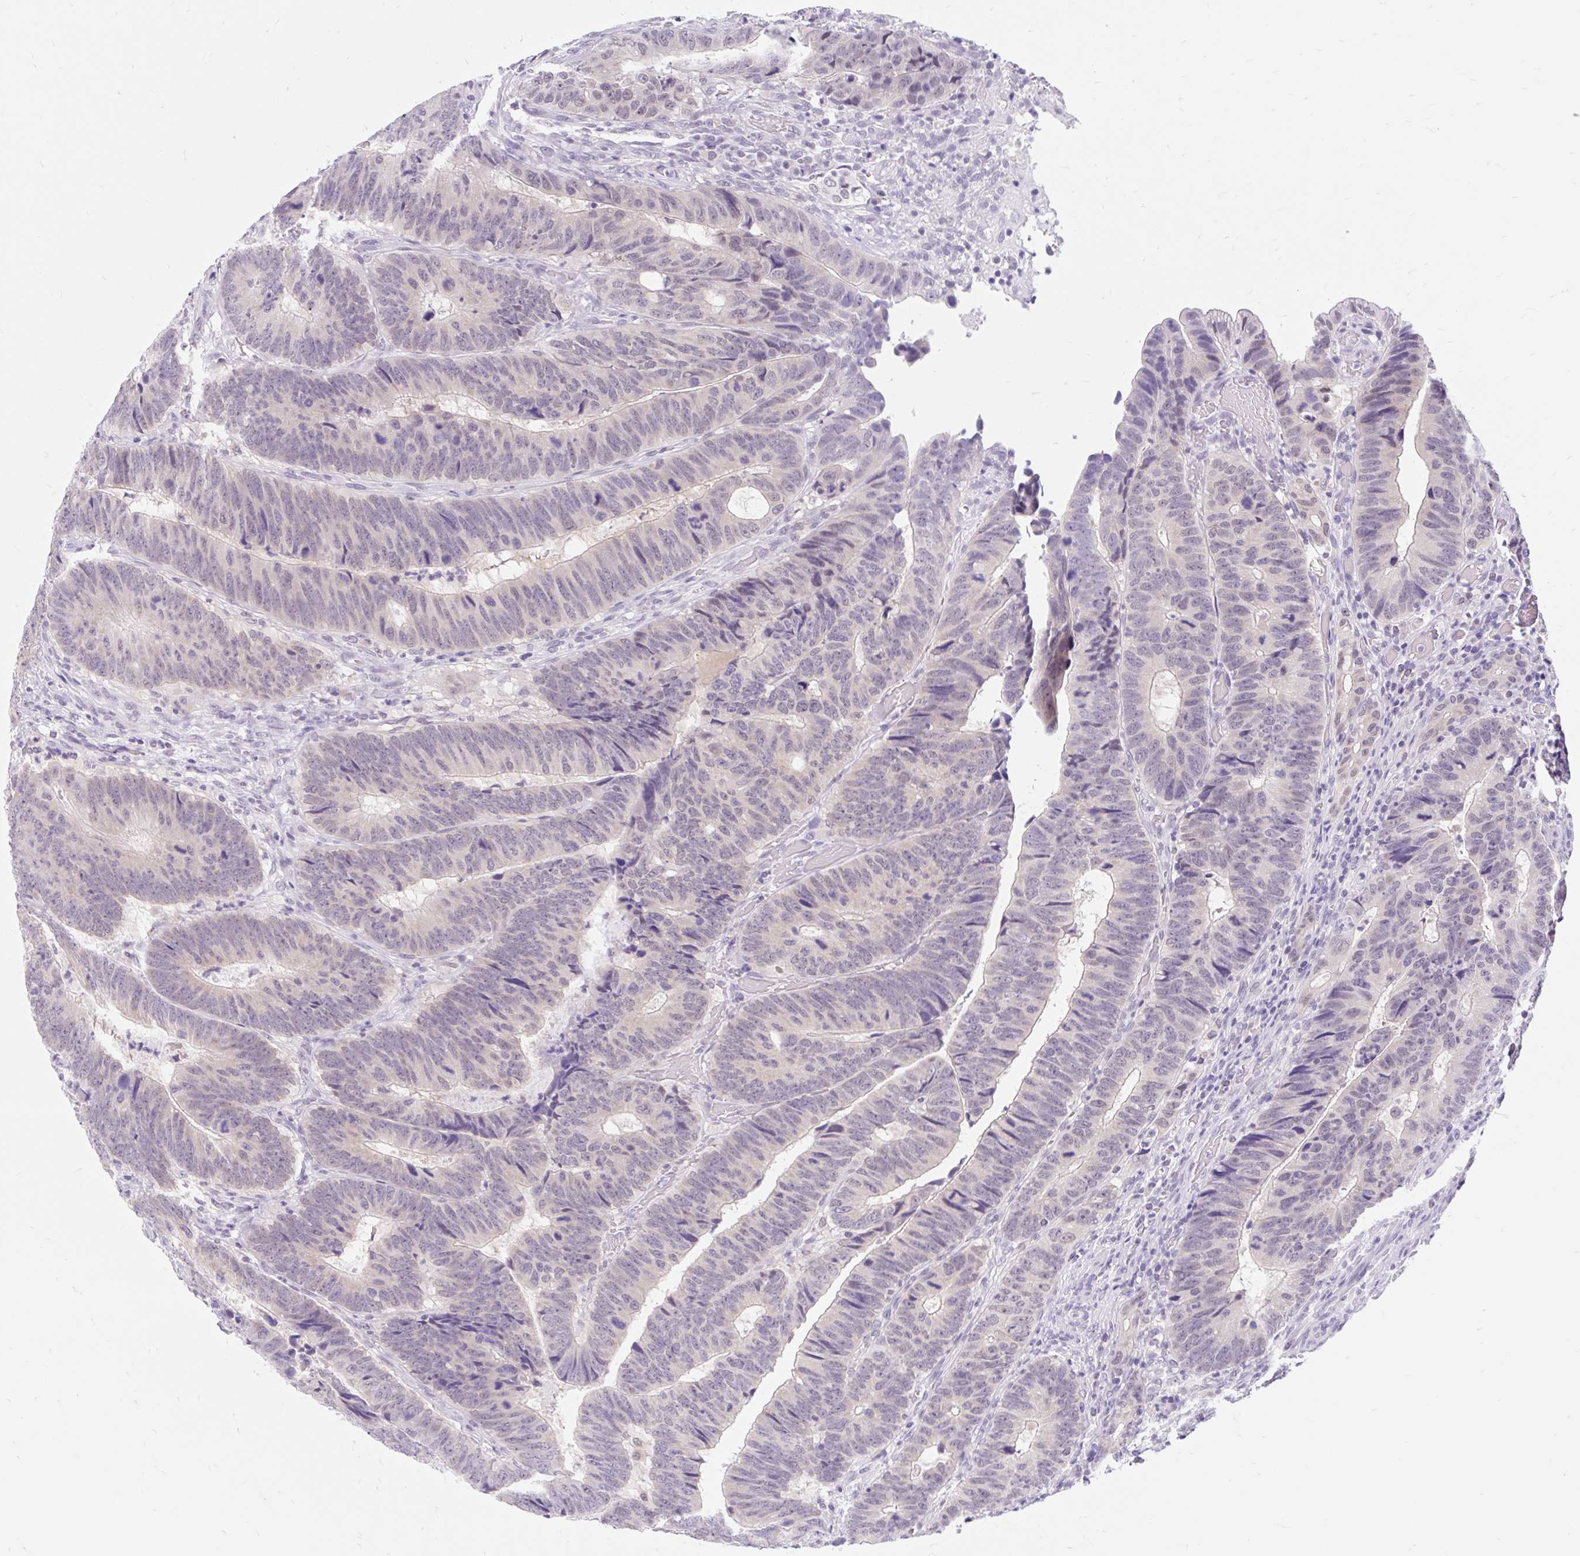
{"staining": {"intensity": "negative", "quantity": "none", "location": "none"}, "tissue": "colorectal cancer", "cell_type": "Tumor cells", "image_type": "cancer", "snomed": [{"axis": "morphology", "description": "Adenocarcinoma, NOS"}, {"axis": "topography", "description": "Colon"}], "caption": "This micrograph is of colorectal cancer (adenocarcinoma) stained with immunohistochemistry (IHC) to label a protein in brown with the nuclei are counter-stained blue. There is no staining in tumor cells.", "gene": "ITPK1", "patient": {"sex": "male", "age": 62}}